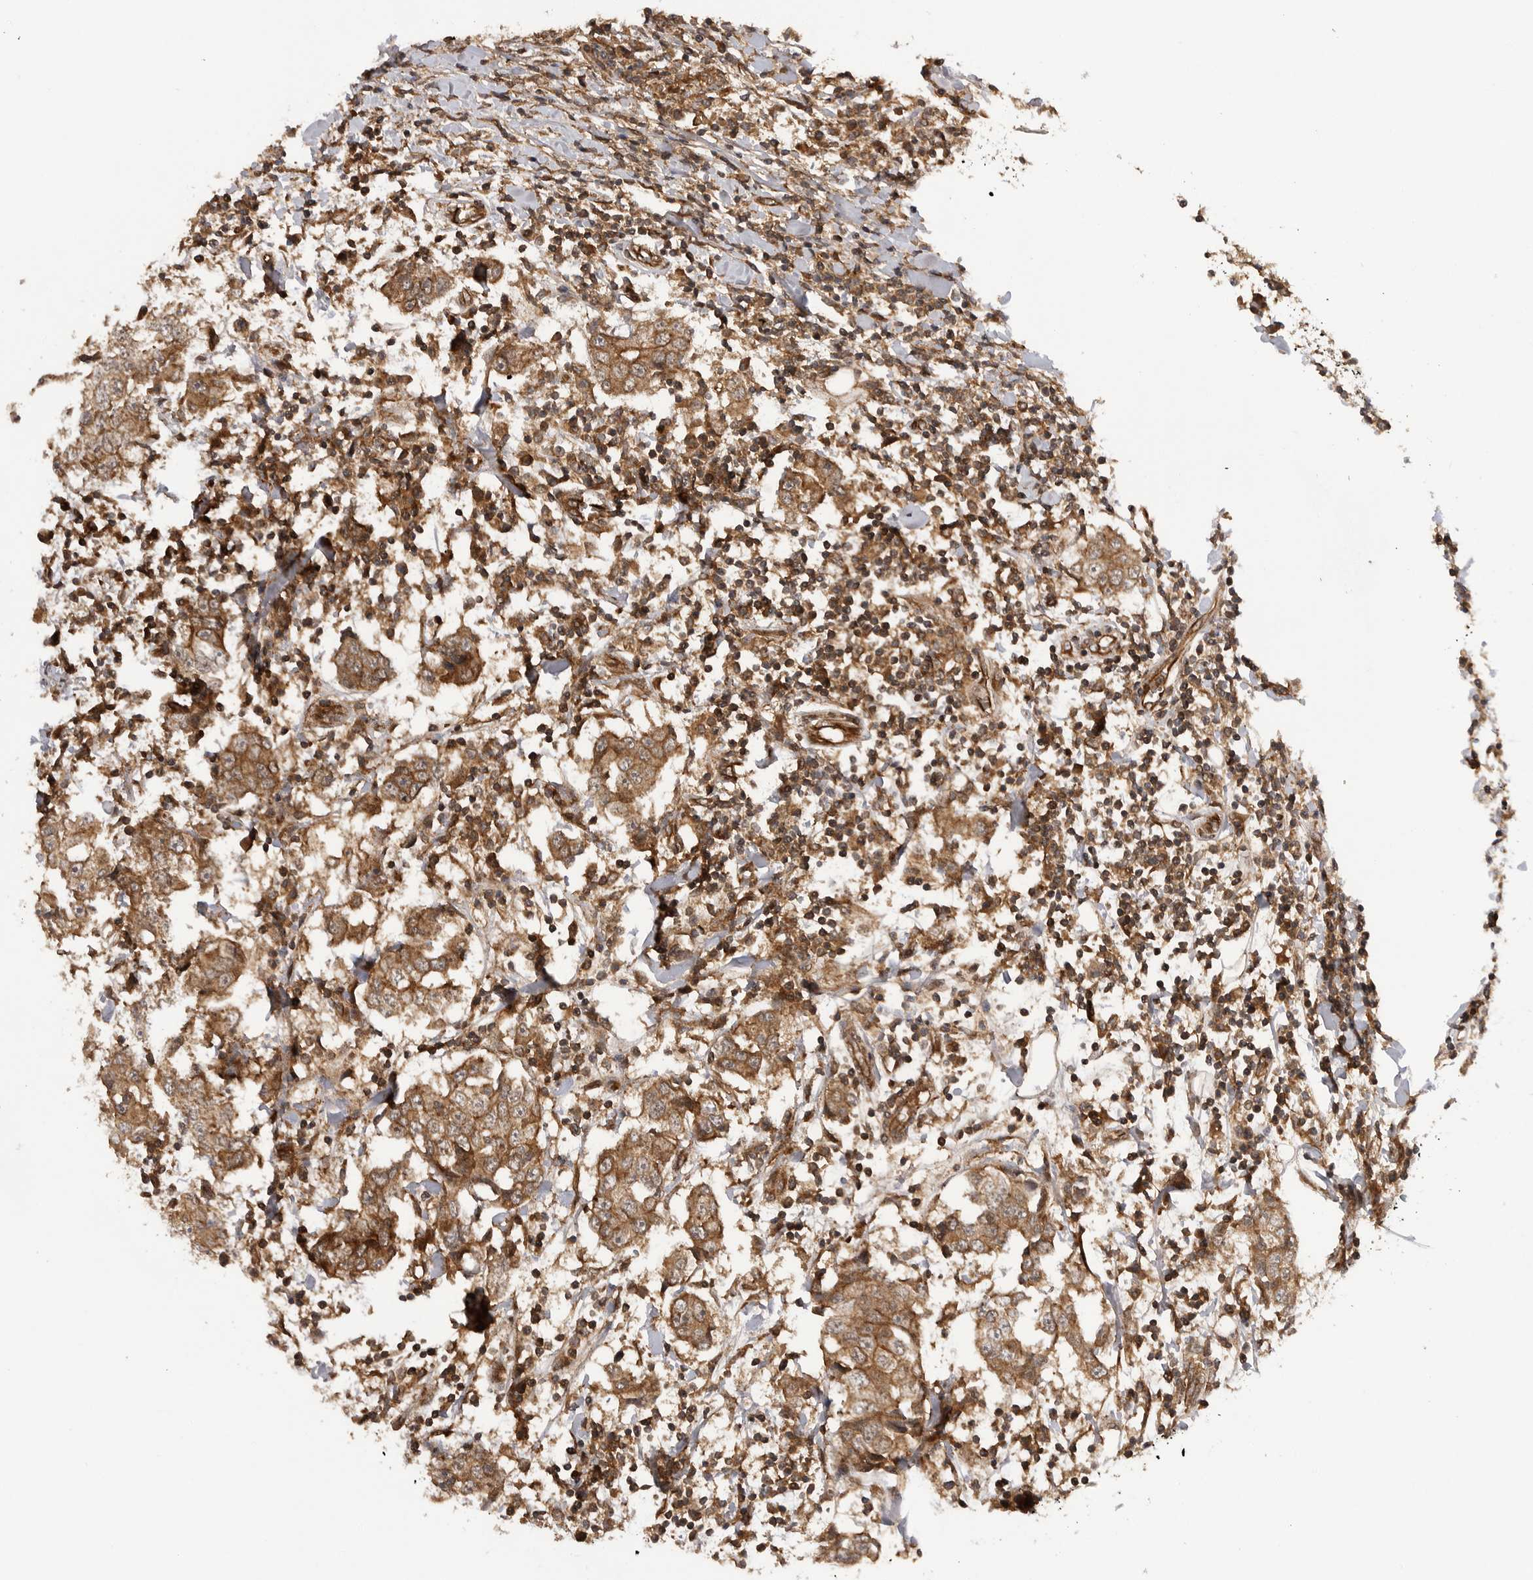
{"staining": {"intensity": "strong", "quantity": ">75%", "location": "cytoplasmic/membranous"}, "tissue": "breast cancer", "cell_type": "Tumor cells", "image_type": "cancer", "snomed": [{"axis": "morphology", "description": "Duct carcinoma"}, {"axis": "topography", "description": "Breast"}], "caption": "Immunohistochemical staining of invasive ductal carcinoma (breast) exhibits high levels of strong cytoplasmic/membranous expression in approximately >75% of tumor cells.", "gene": "PRDX4", "patient": {"sex": "female", "age": 27}}